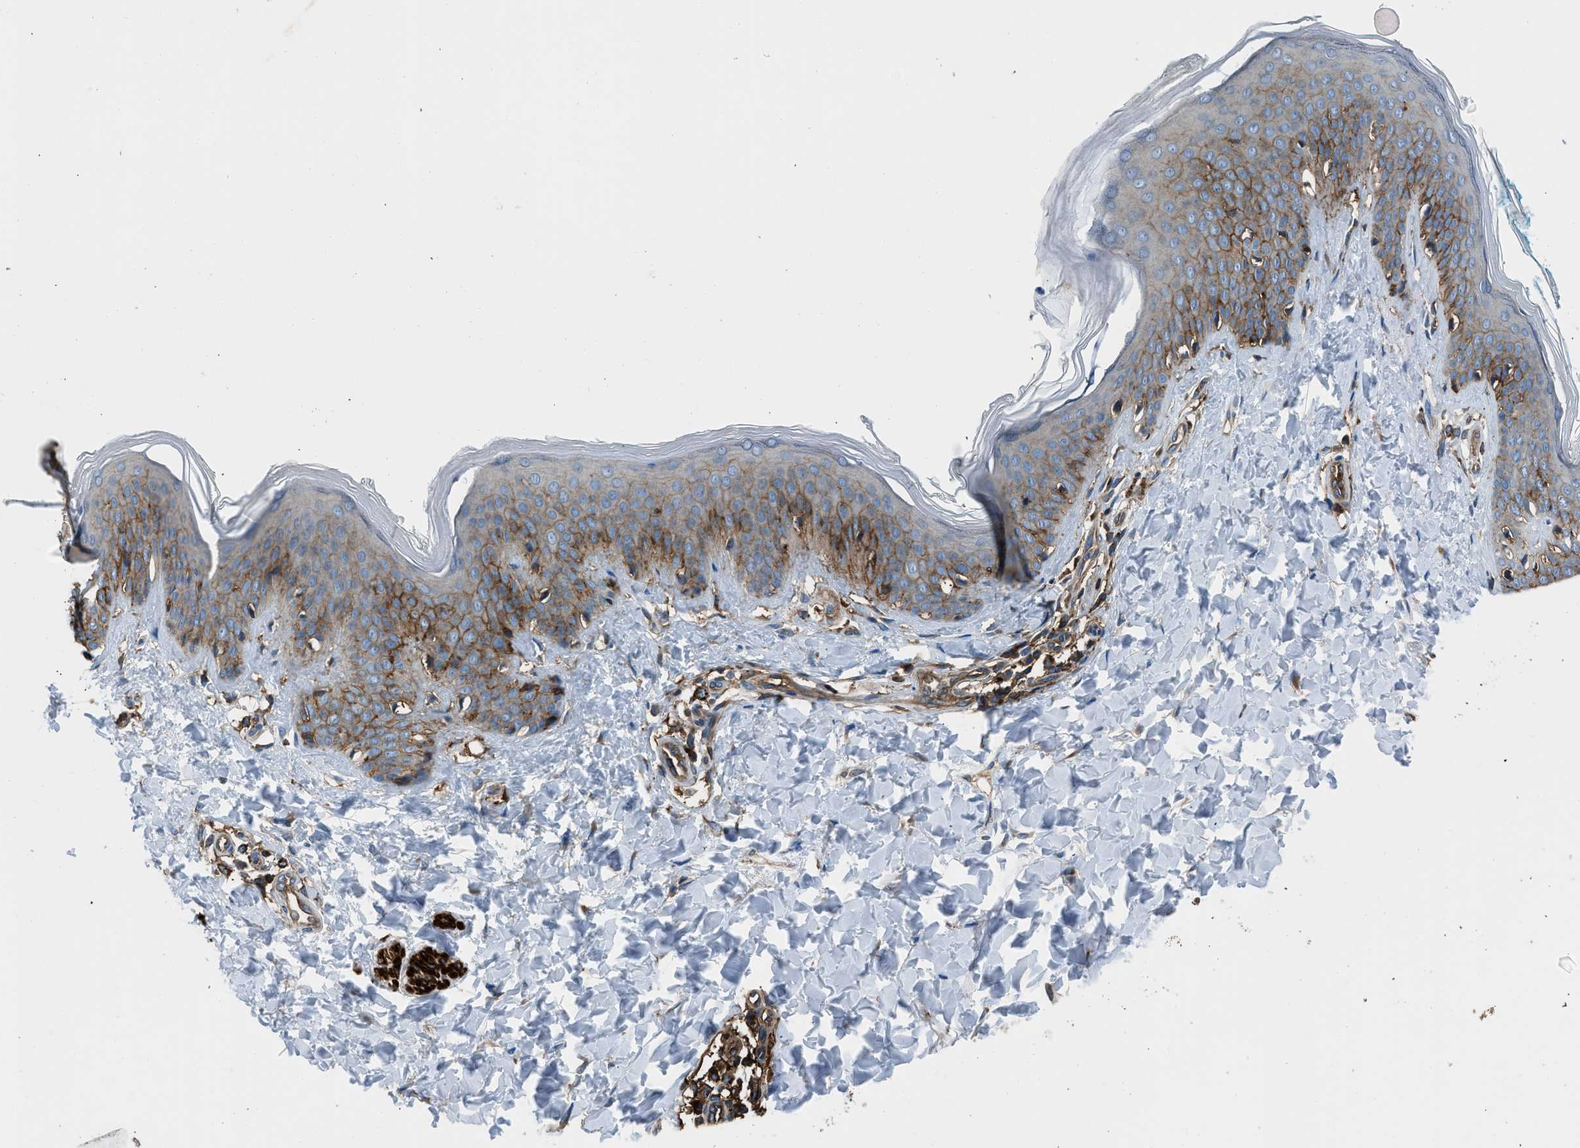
{"staining": {"intensity": "moderate", "quantity": "25%-75%", "location": "cytoplasmic/membranous"}, "tissue": "skin", "cell_type": "Fibroblasts", "image_type": "normal", "snomed": [{"axis": "morphology", "description": "Normal tissue, NOS"}, {"axis": "topography", "description": "Skin"}], "caption": "Moderate cytoplasmic/membranous expression for a protein is appreciated in approximately 25%-75% of fibroblasts of normal skin using immunohistochemistry (IHC).", "gene": "LMBR1", "patient": {"sex": "female", "age": 17}}